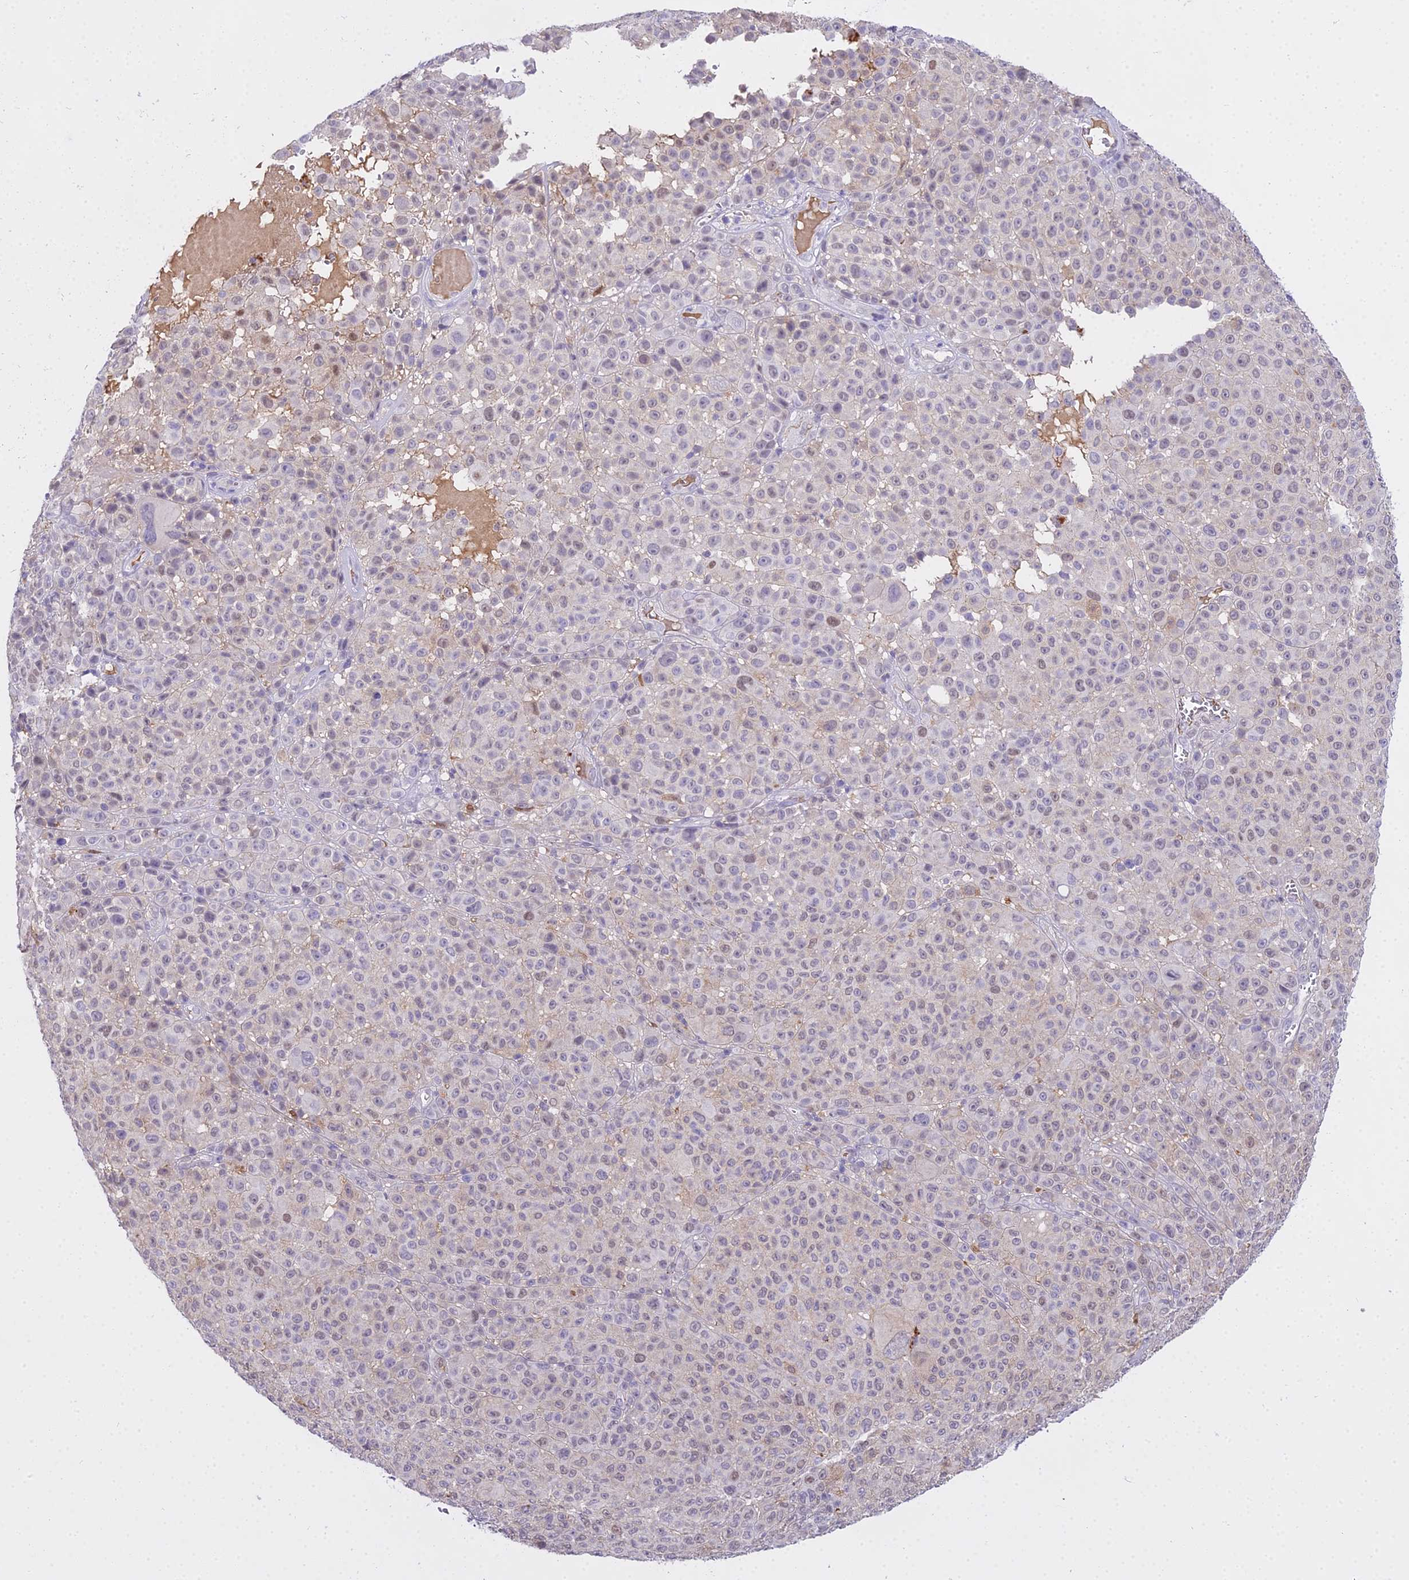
{"staining": {"intensity": "weak", "quantity": "25%-75%", "location": "nuclear"}, "tissue": "melanoma", "cell_type": "Tumor cells", "image_type": "cancer", "snomed": [{"axis": "morphology", "description": "Malignant melanoma, NOS"}, {"axis": "topography", "description": "Skin"}], "caption": "The histopathology image reveals a brown stain indicating the presence of a protein in the nuclear of tumor cells in melanoma.", "gene": "MAT2A", "patient": {"sex": "female", "age": 94}}